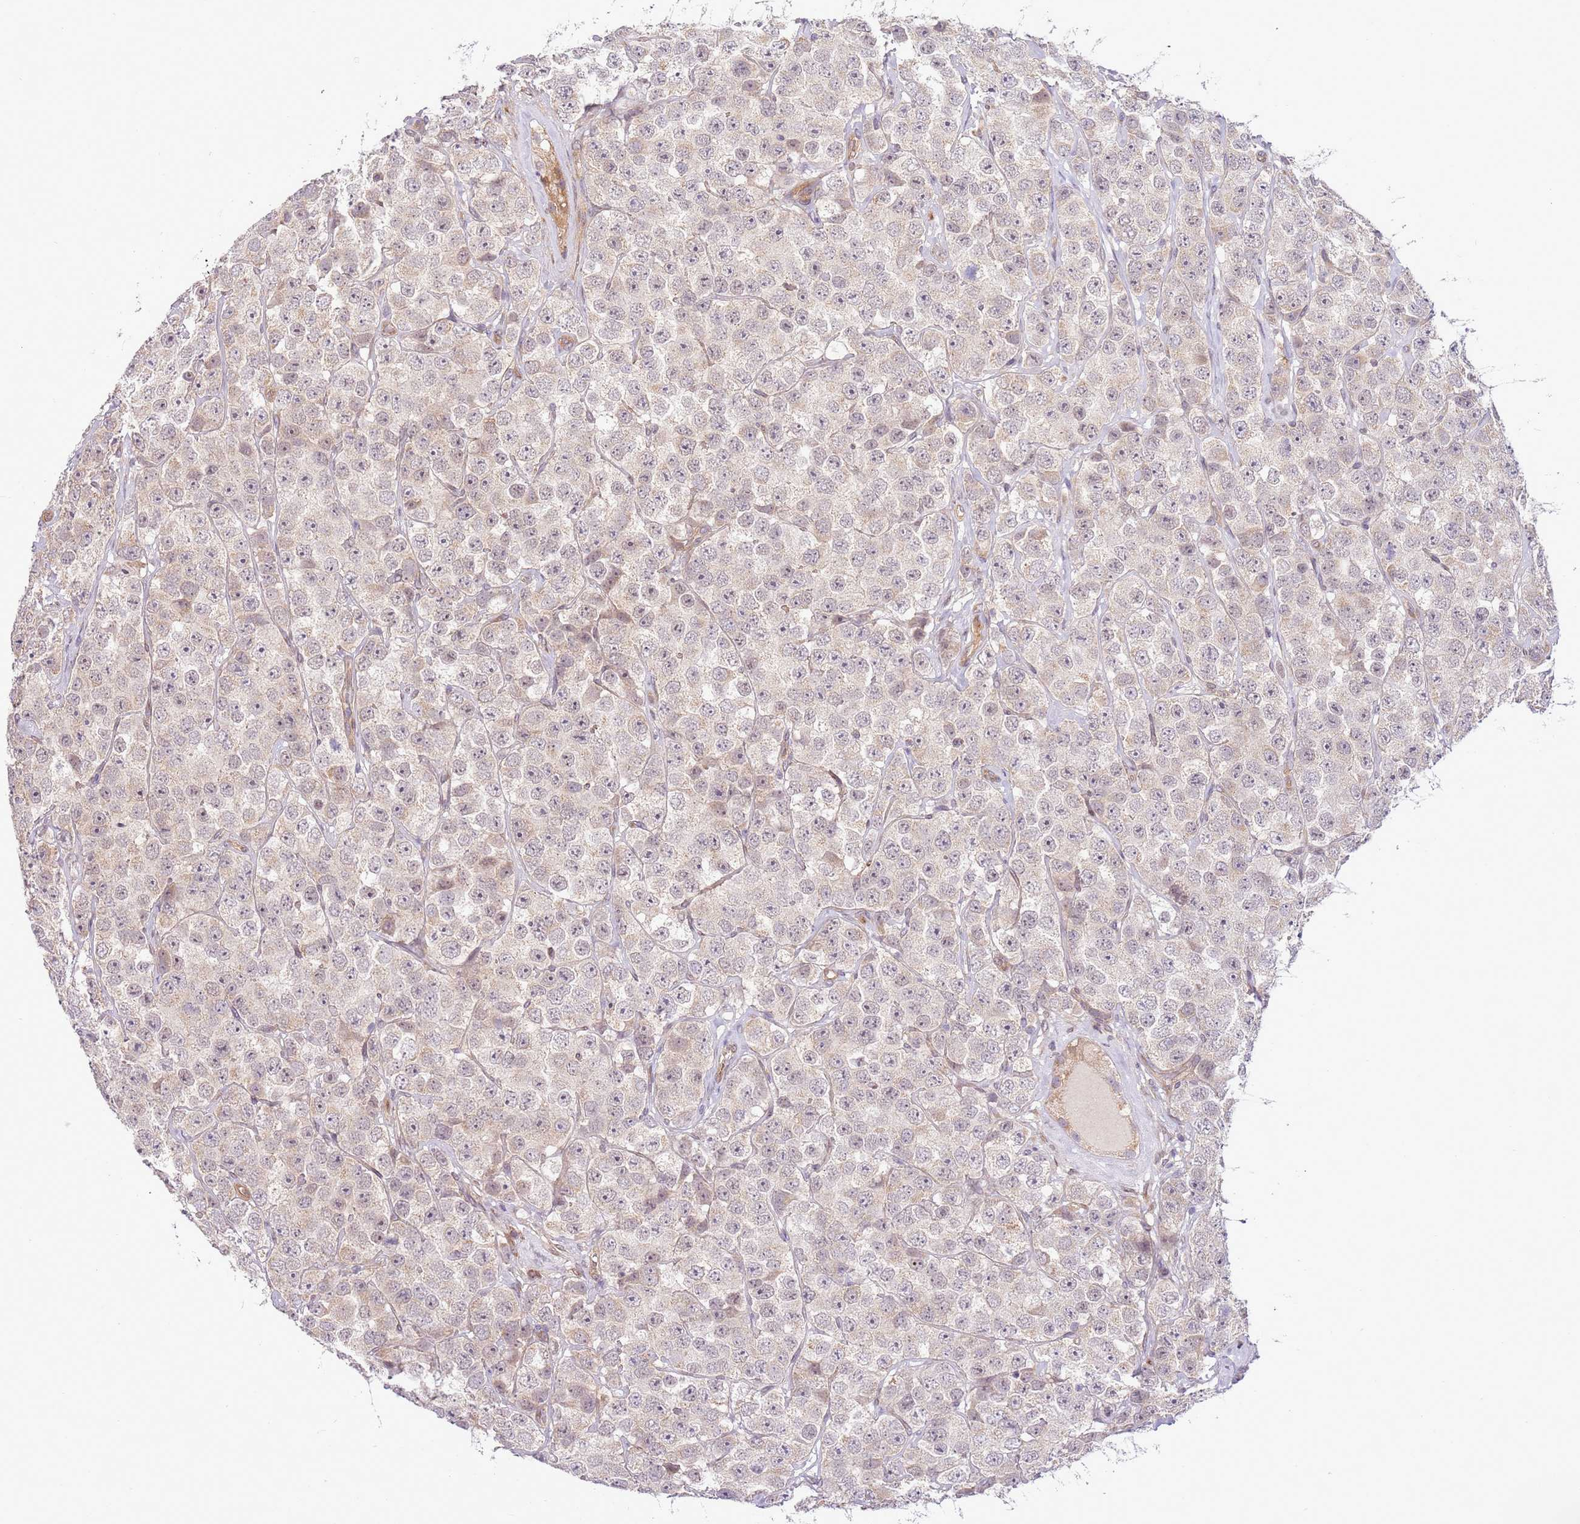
{"staining": {"intensity": "negative", "quantity": "none", "location": "none"}, "tissue": "testis cancer", "cell_type": "Tumor cells", "image_type": "cancer", "snomed": [{"axis": "morphology", "description": "Seminoma, NOS"}, {"axis": "topography", "description": "Testis"}], "caption": "An immunohistochemistry (IHC) histopathology image of testis cancer (seminoma) is shown. There is no staining in tumor cells of testis cancer (seminoma).", "gene": "SCARA3", "patient": {"sex": "male", "age": 28}}